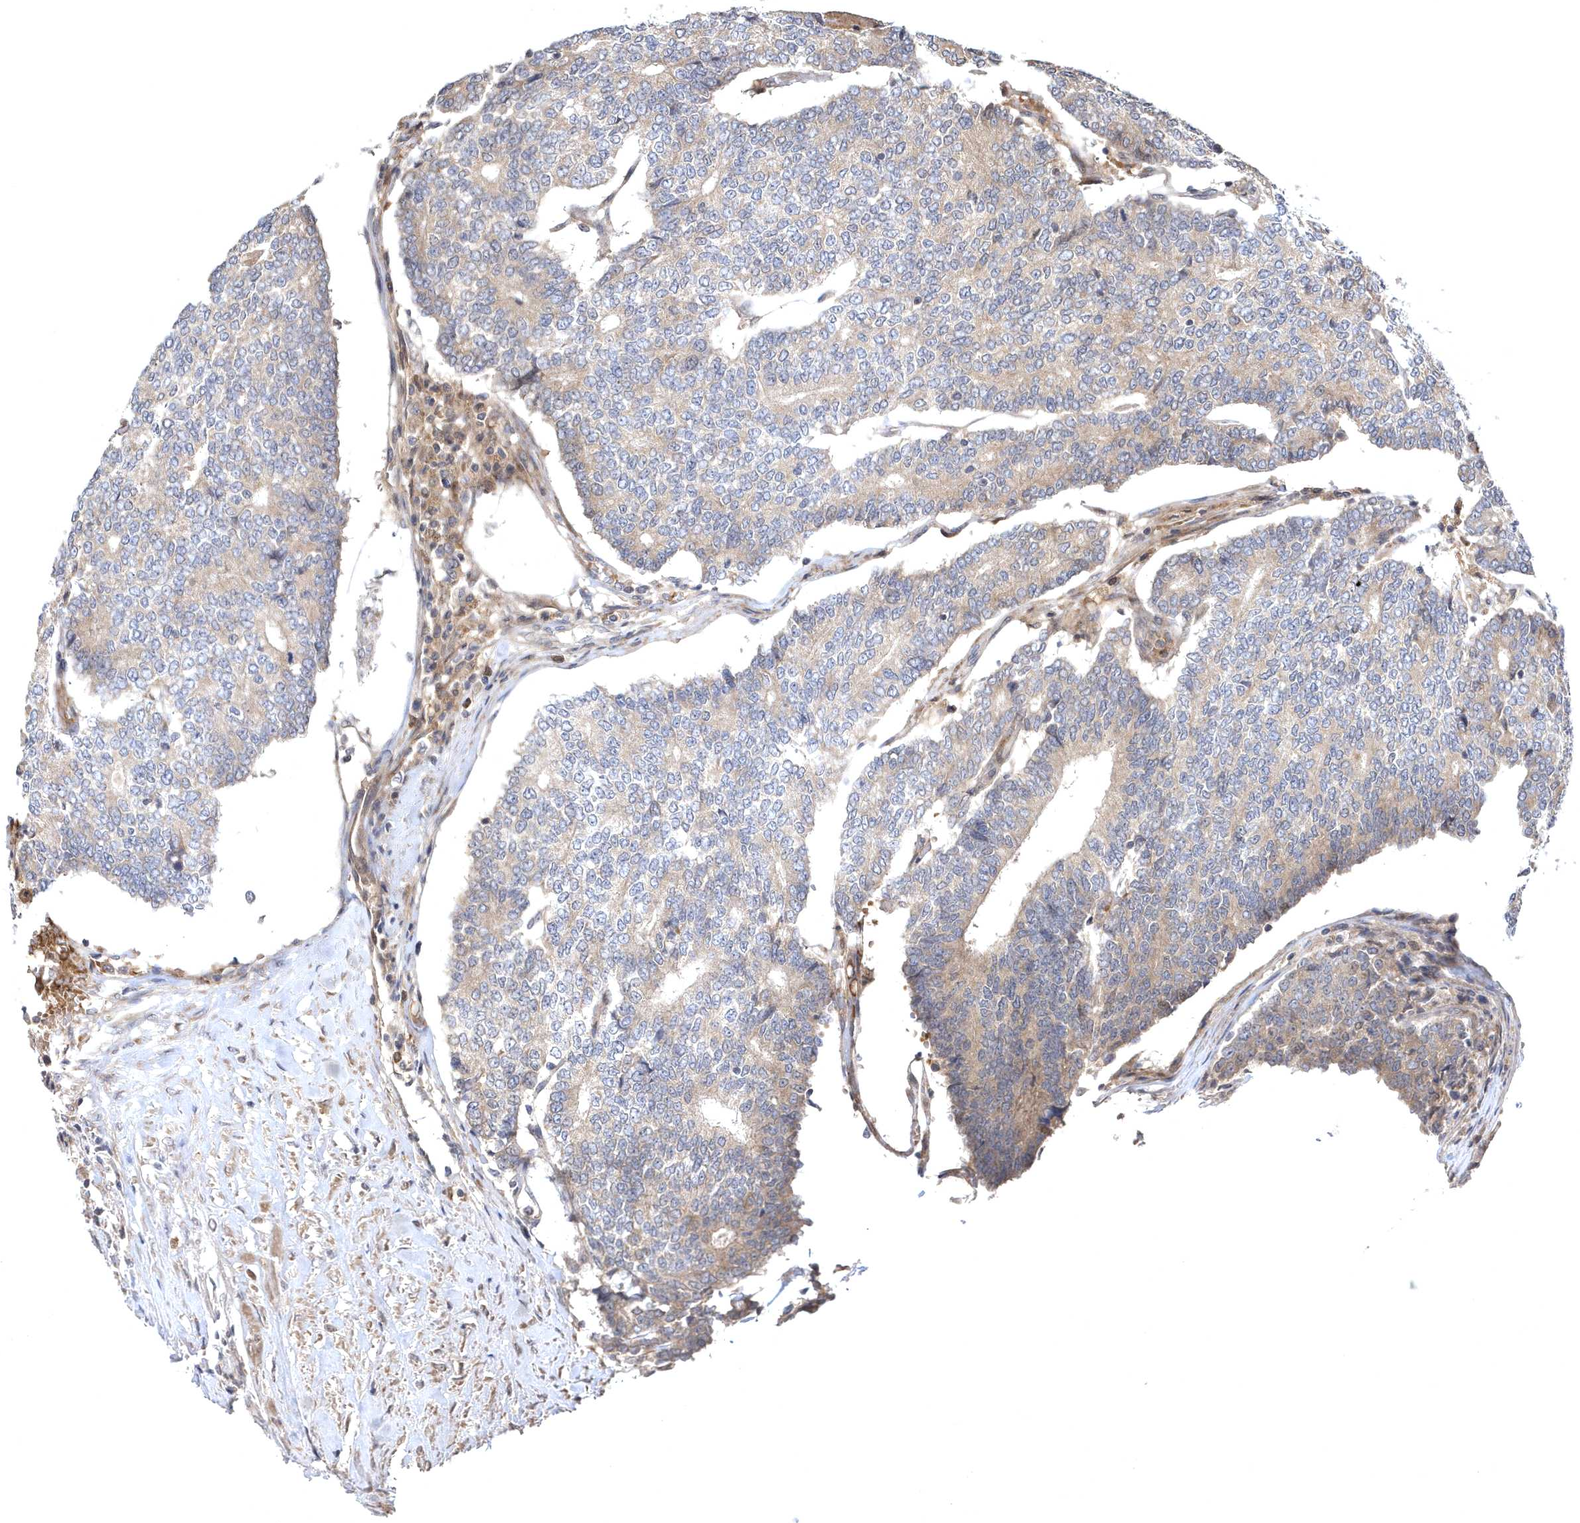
{"staining": {"intensity": "weak", "quantity": "<25%", "location": "cytoplasmic/membranous"}, "tissue": "prostate cancer", "cell_type": "Tumor cells", "image_type": "cancer", "snomed": [{"axis": "morphology", "description": "Normal tissue, NOS"}, {"axis": "morphology", "description": "Adenocarcinoma, High grade"}, {"axis": "topography", "description": "Prostate"}, {"axis": "topography", "description": "Seminal veicle"}], "caption": "Micrograph shows no protein positivity in tumor cells of prostate cancer tissue. (Brightfield microscopy of DAB IHC at high magnification).", "gene": "HMGCS1", "patient": {"sex": "male", "age": 55}}